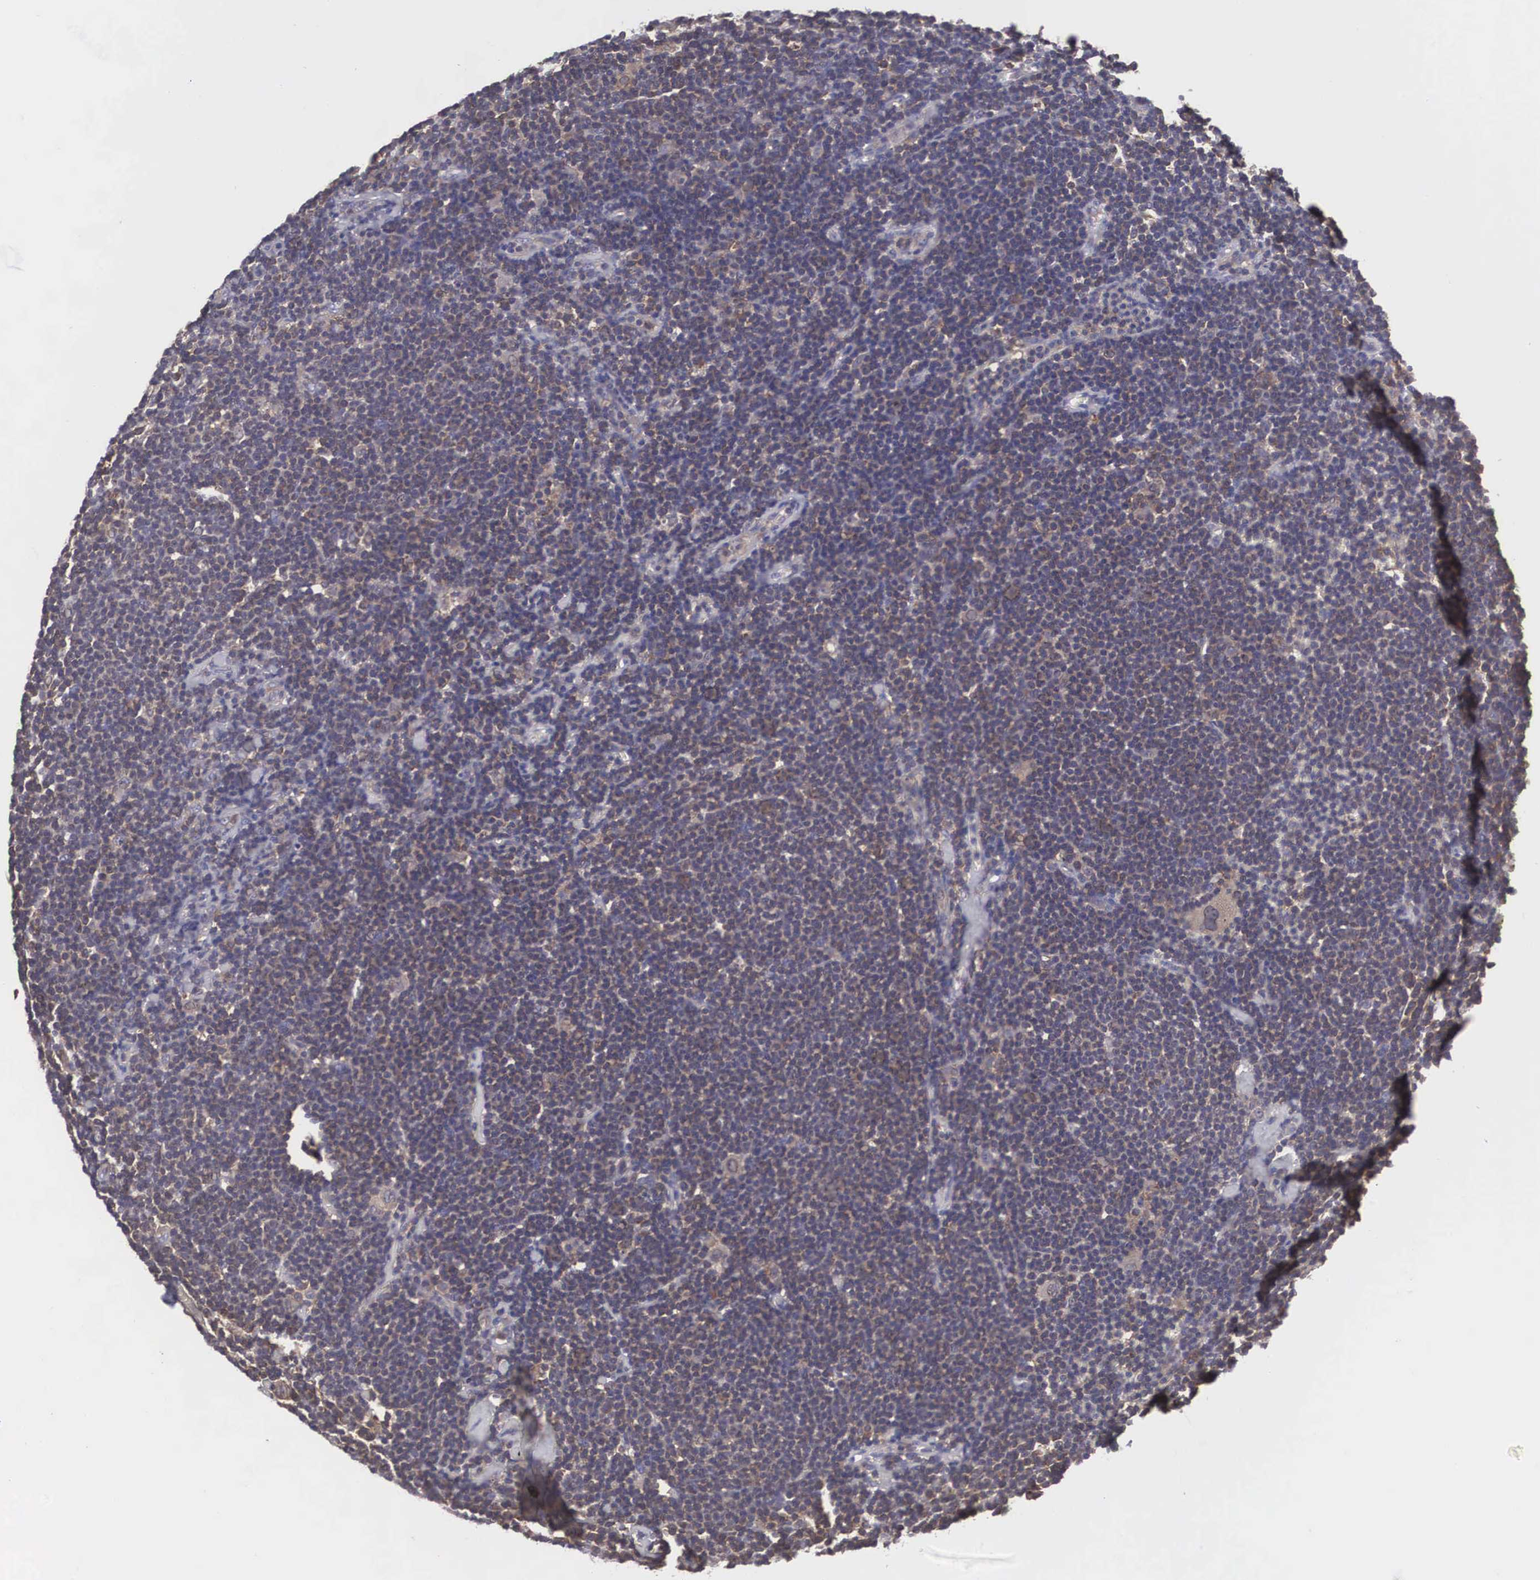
{"staining": {"intensity": "weak", "quantity": "<25%", "location": "cytoplasmic/membranous"}, "tissue": "lymphoma", "cell_type": "Tumor cells", "image_type": "cancer", "snomed": [{"axis": "morphology", "description": "Malignant lymphoma, non-Hodgkin's type, Low grade"}, {"axis": "topography", "description": "Lymph node"}], "caption": "Immunohistochemistry (IHC) of human malignant lymphoma, non-Hodgkin's type (low-grade) shows no positivity in tumor cells.", "gene": "GRIPAP1", "patient": {"sex": "male", "age": 65}}